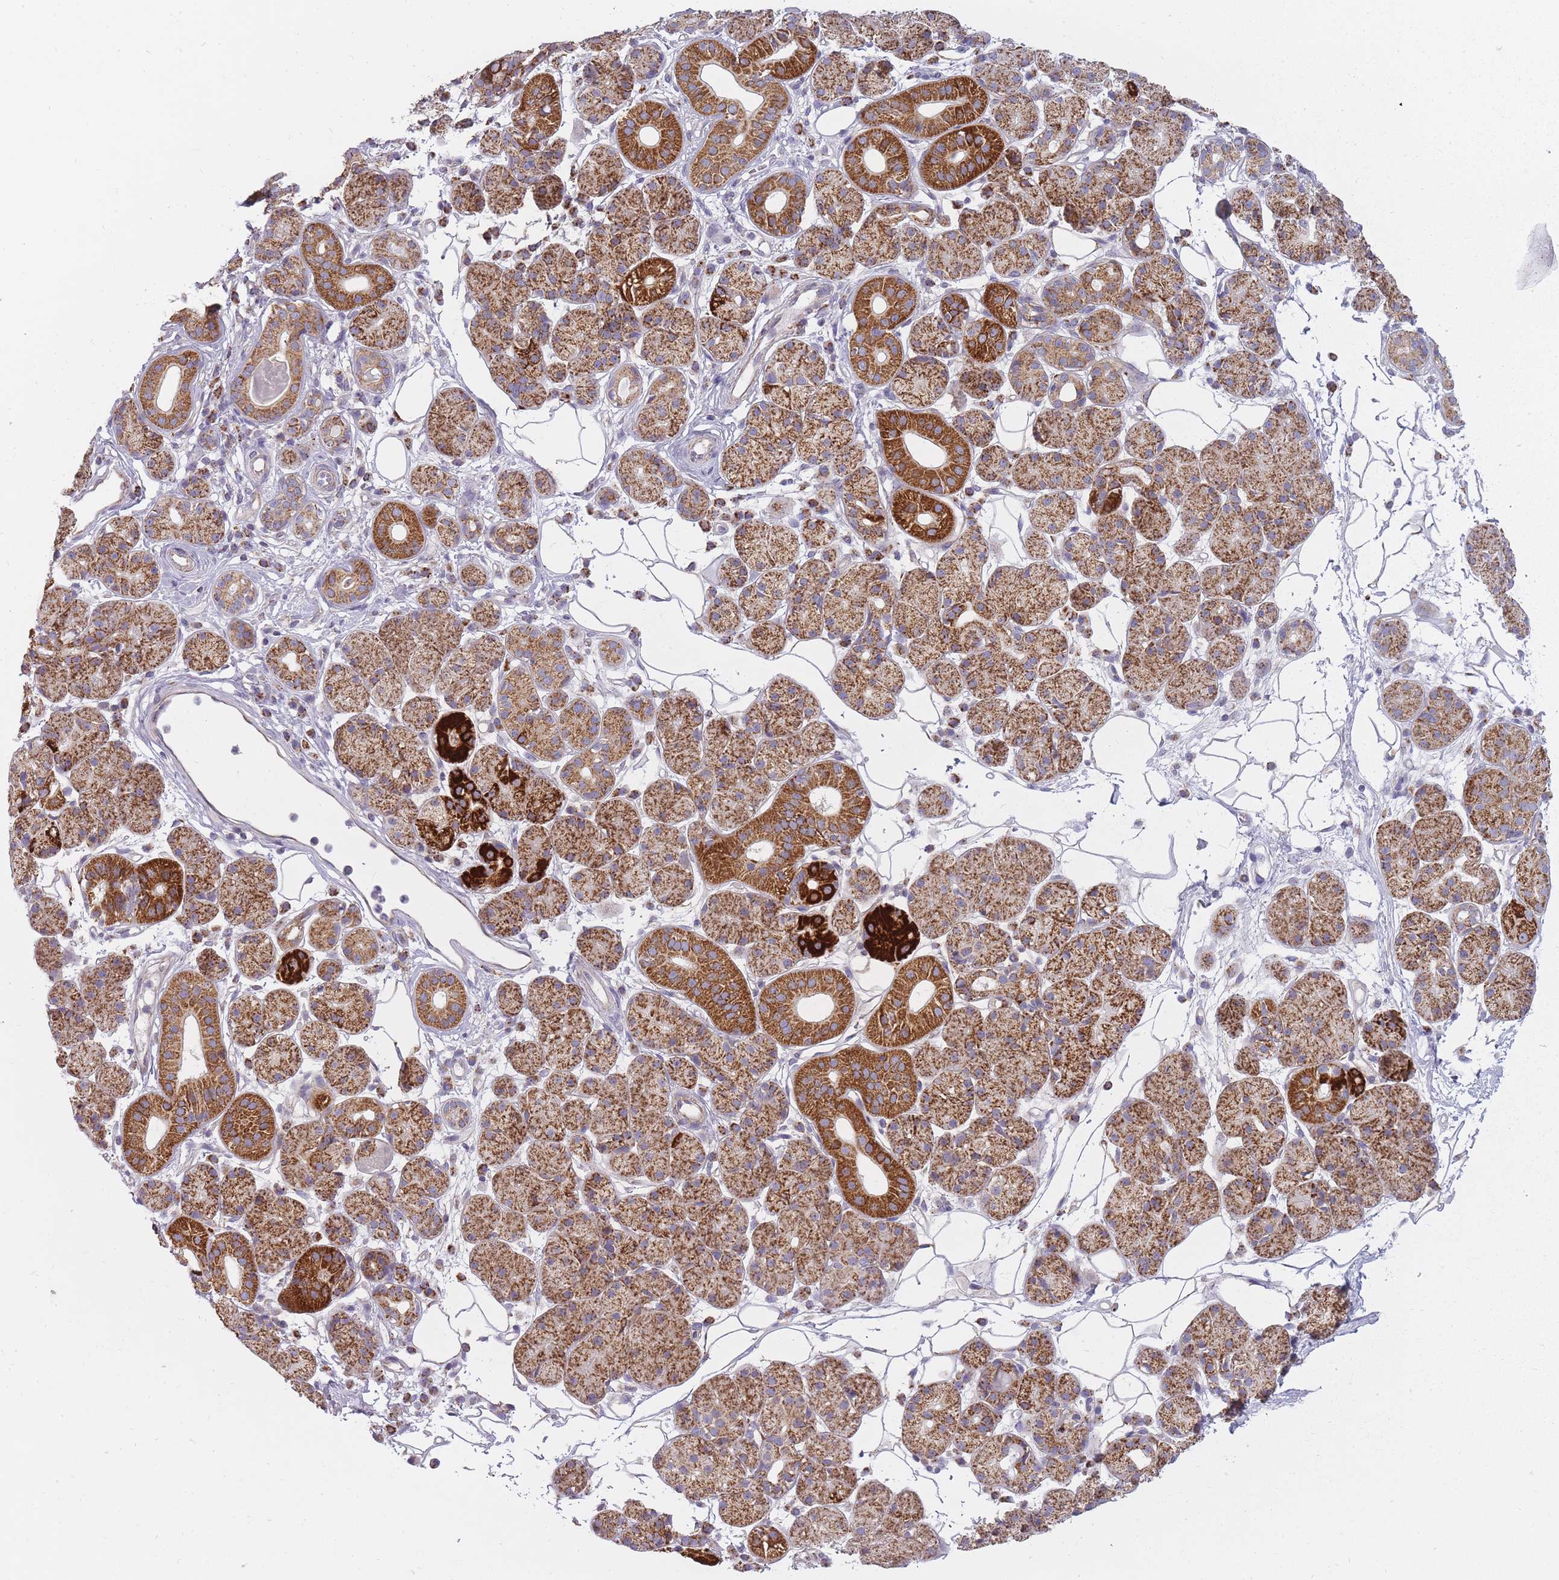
{"staining": {"intensity": "strong", "quantity": "25%-75%", "location": "cytoplasmic/membranous"}, "tissue": "salivary gland", "cell_type": "Glandular cells", "image_type": "normal", "snomed": [{"axis": "morphology", "description": "Squamous cell carcinoma, NOS"}, {"axis": "topography", "description": "Skin"}, {"axis": "topography", "description": "Head-Neck"}], "caption": "Strong cytoplasmic/membranous expression is identified in about 25%-75% of glandular cells in unremarkable salivary gland. (Stains: DAB (3,3'-diaminobenzidine) in brown, nuclei in blue, Microscopy: brightfield microscopy at high magnification).", "gene": "ALKBH4", "patient": {"sex": "male", "age": 80}}